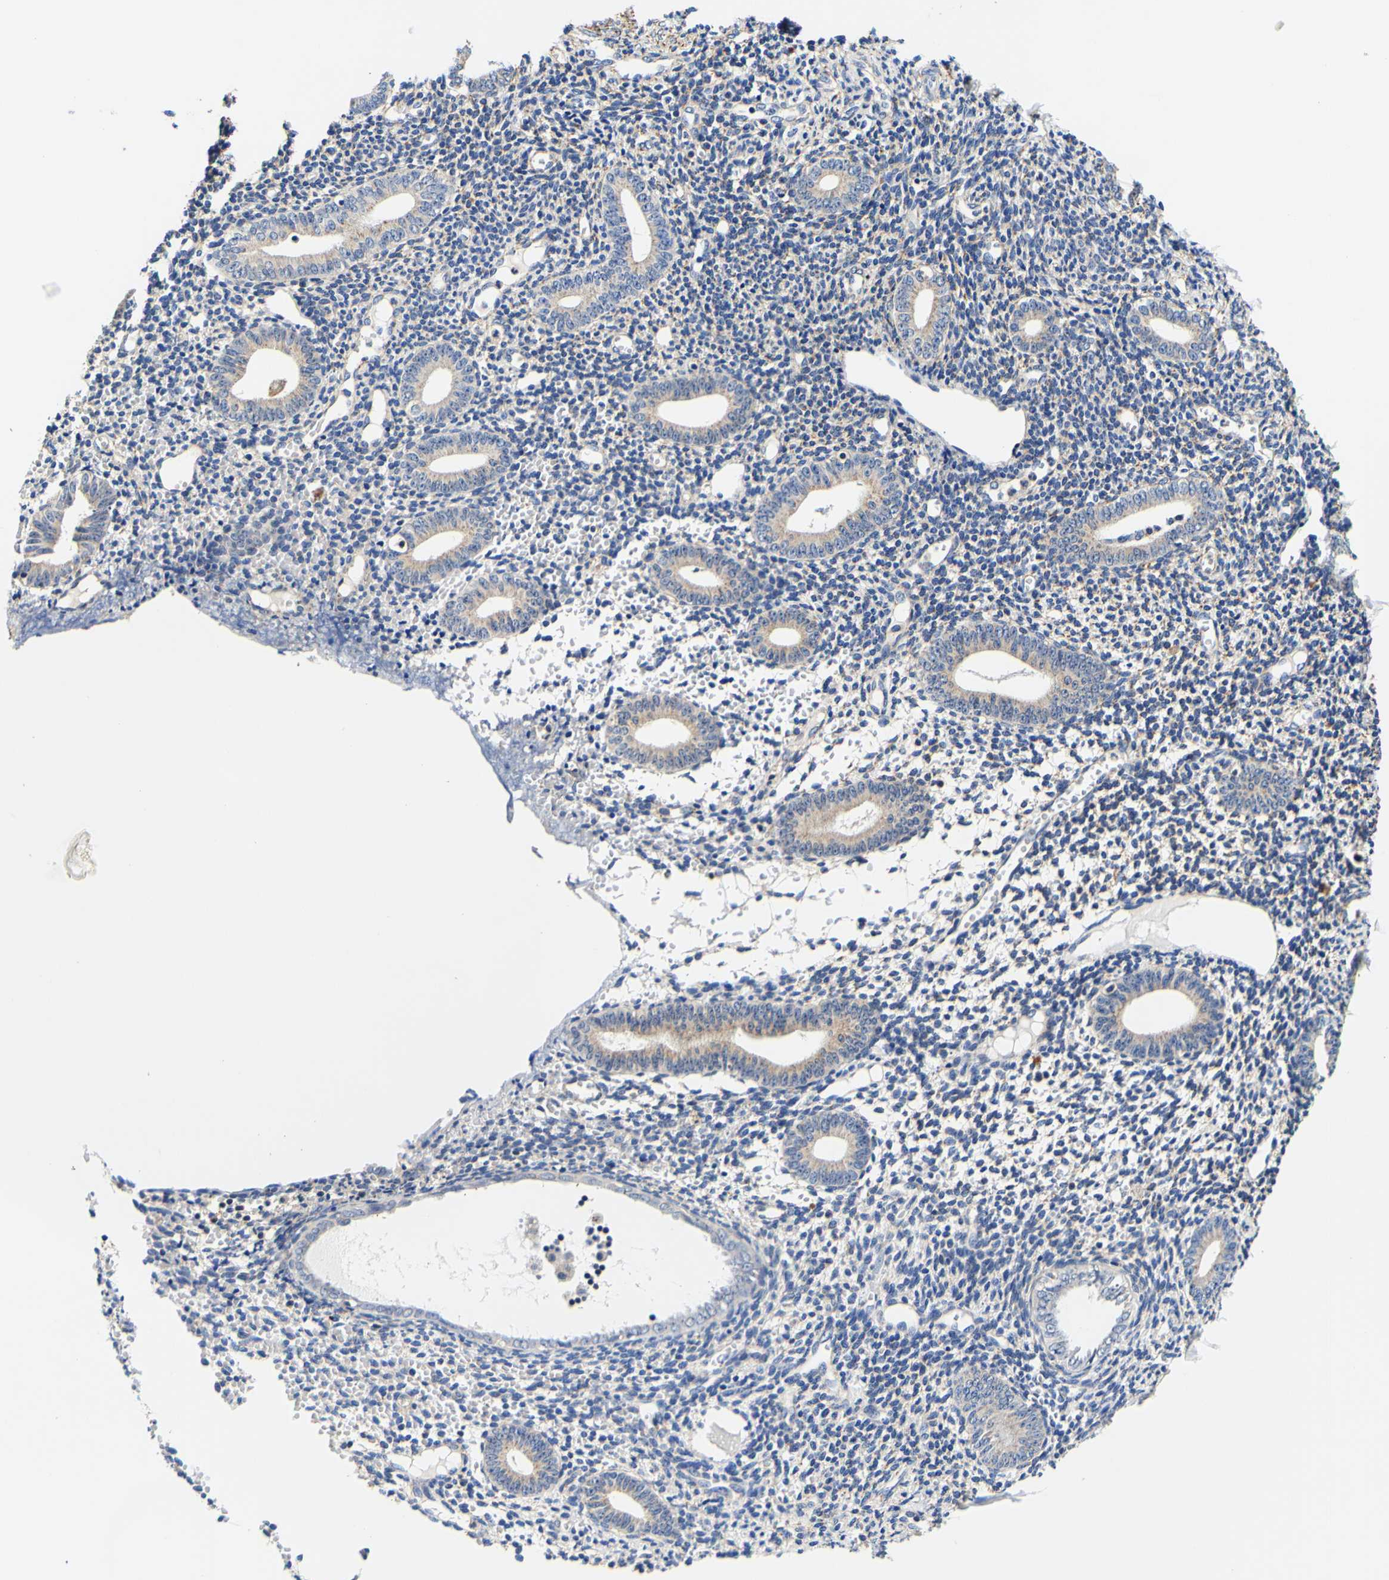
{"staining": {"intensity": "negative", "quantity": "none", "location": "none"}, "tissue": "endometrium", "cell_type": "Cells in endometrial stroma", "image_type": "normal", "snomed": [{"axis": "morphology", "description": "Normal tissue, NOS"}, {"axis": "topography", "description": "Endometrium"}], "caption": "Immunohistochemical staining of unremarkable human endometrium demonstrates no significant expression in cells in endometrial stroma. The staining was performed using DAB (3,3'-diaminobenzidine) to visualize the protein expression in brown, while the nuclei were stained in blue with hematoxylin (Magnification: 20x).", "gene": "CAMK4", "patient": {"sex": "female", "age": 50}}